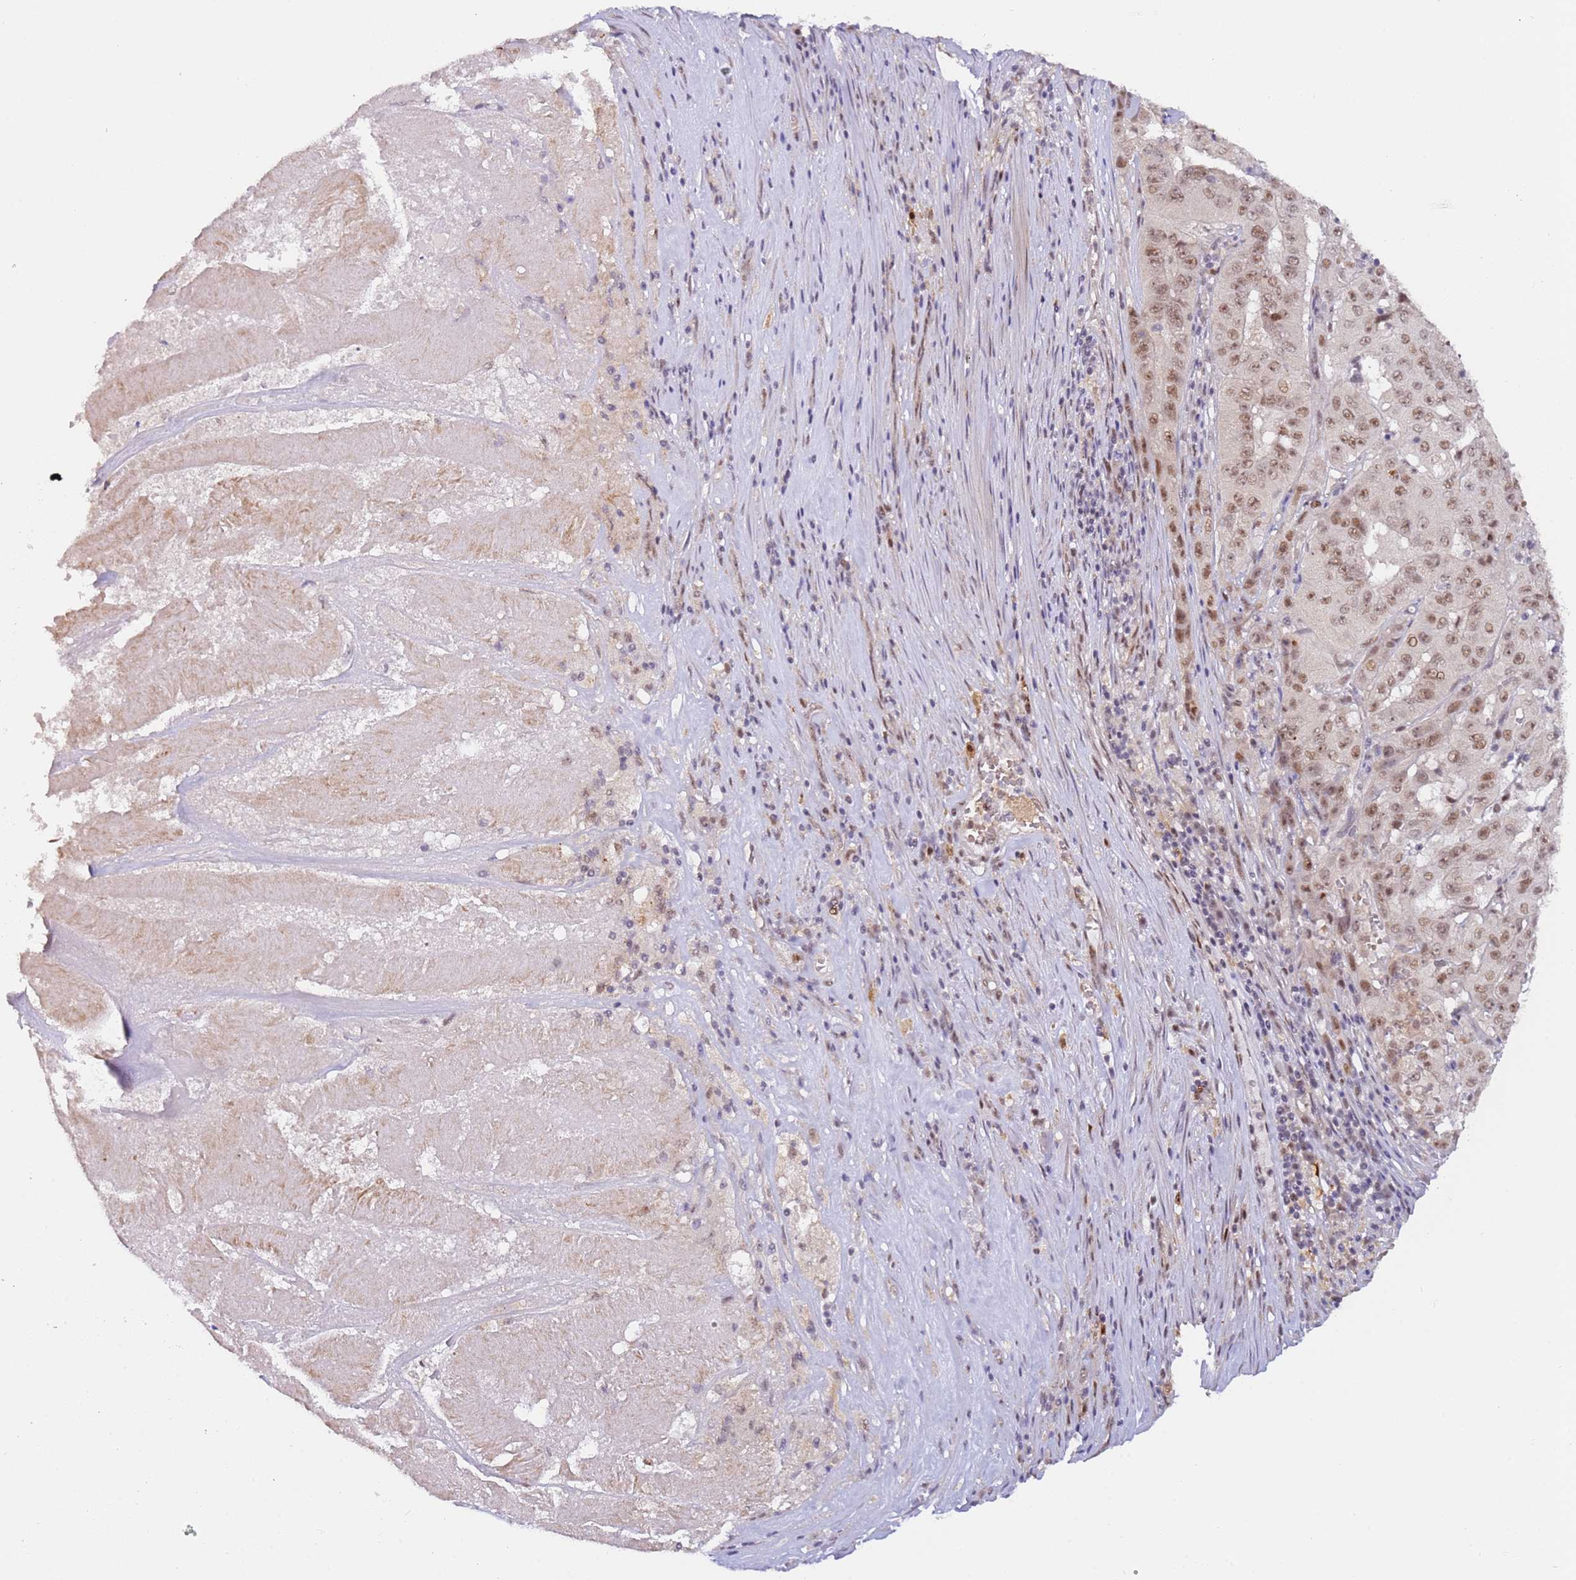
{"staining": {"intensity": "moderate", "quantity": ">75%", "location": "nuclear"}, "tissue": "pancreatic cancer", "cell_type": "Tumor cells", "image_type": "cancer", "snomed": [{"axis": "morphology", "description": "Adenocarcinoma, NOS"}, {"axis": "topography", "description": "Pancreas"}], "caption": "Tumor cells display moderate nuclear positivity in about >75% of cells in adenocarcinoma (pancreatic). (DAB (3,3'-diaminobenzidine) IHC with brightfield microscopy, high magnification).", "gene": "LGALSL", "patient": {"sex": "male", "age": 63}}